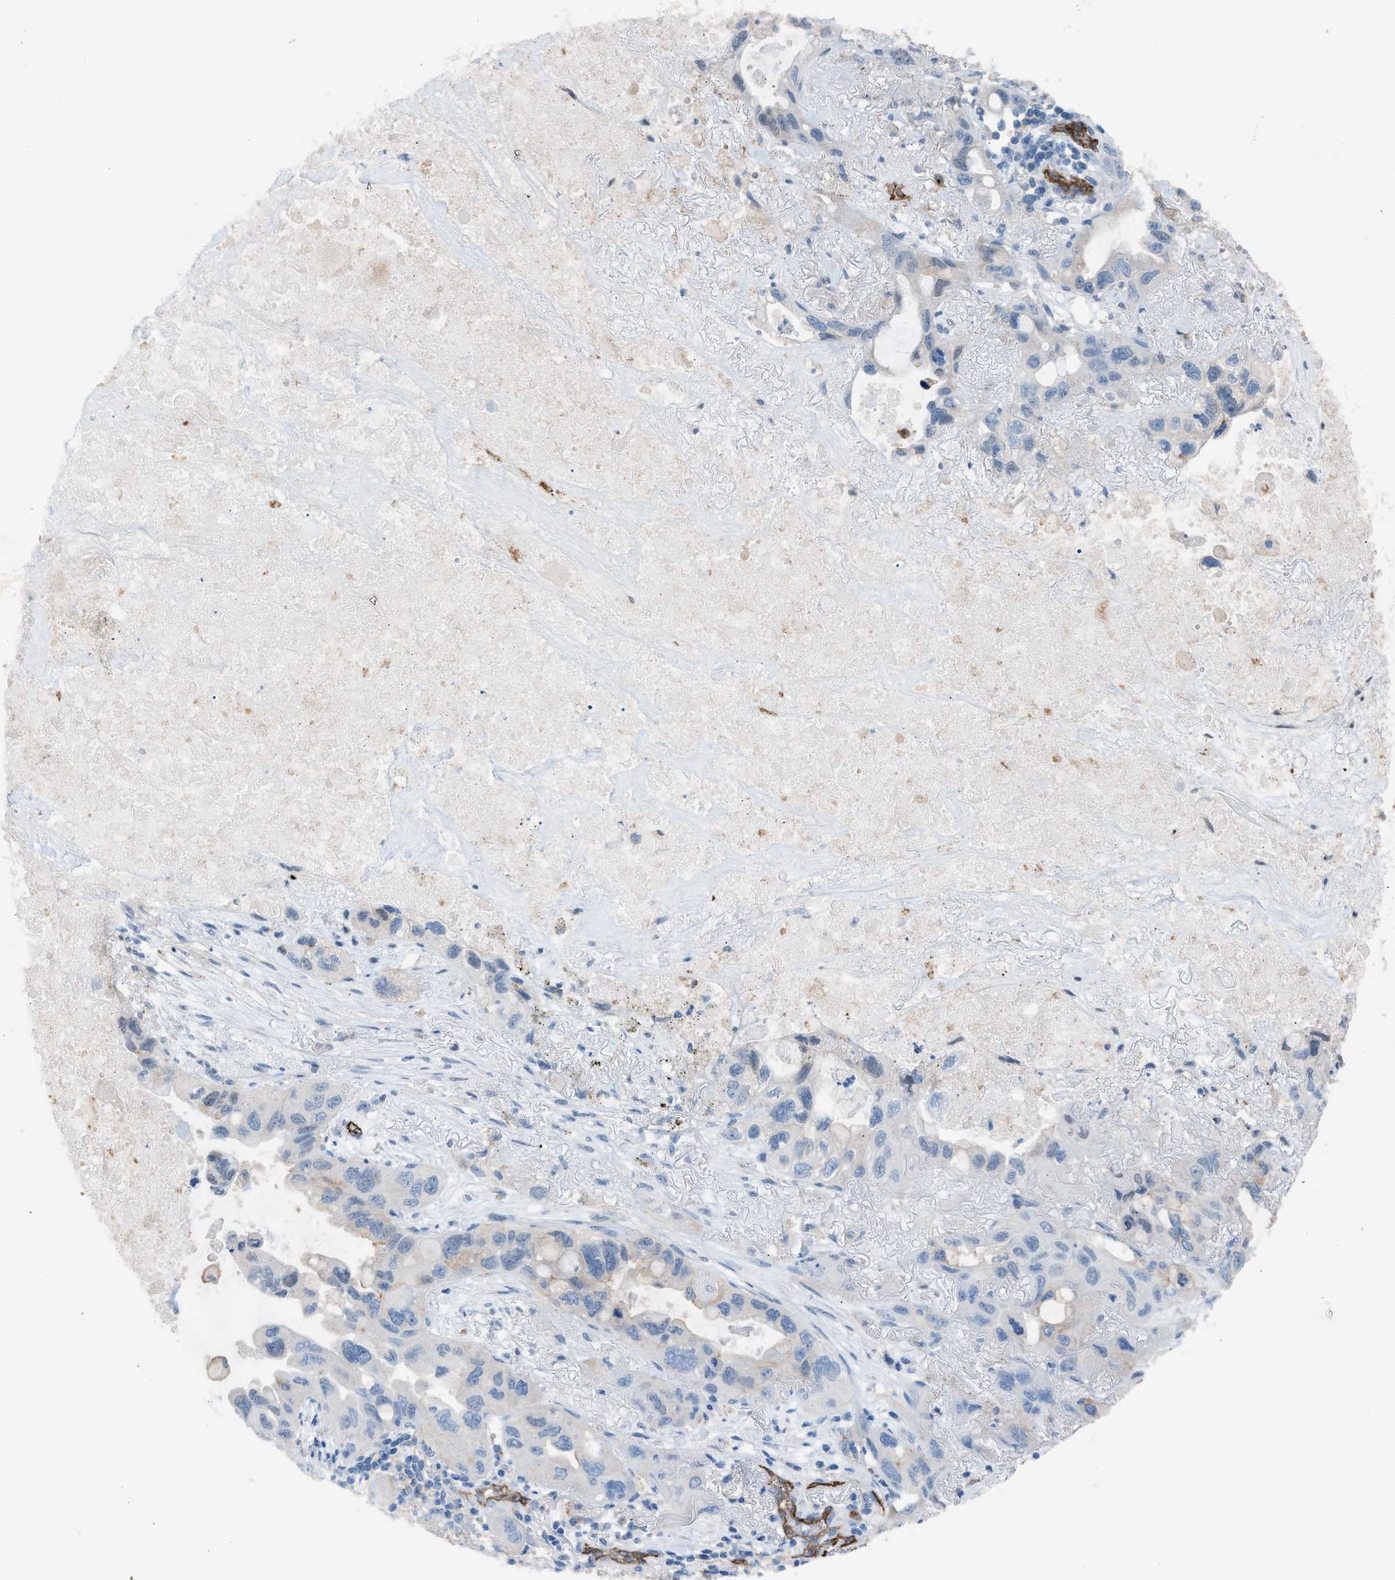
{"staining": {"intensity": "weak", "quantity": "25%-75%", "location": "cytoplasmic/membranous"}, "tissue": "lung cancer", "cell_type": "Tumor cells", "image_type": "cancer", "snomed": [{"axis": "morphology", "description": "Squamous cell carcinoma, NOS"}, {"axis": "topography", "description": "Lung"}], "caption": "Immunohistochemical staining of lung squamous cell carcinoma reveals low levels of weak cytoplasmic/membranous expression in about 25%-75% of tumor cells.", "gene": "DYSF", "patient": {"sex": "female", "age": 73}}